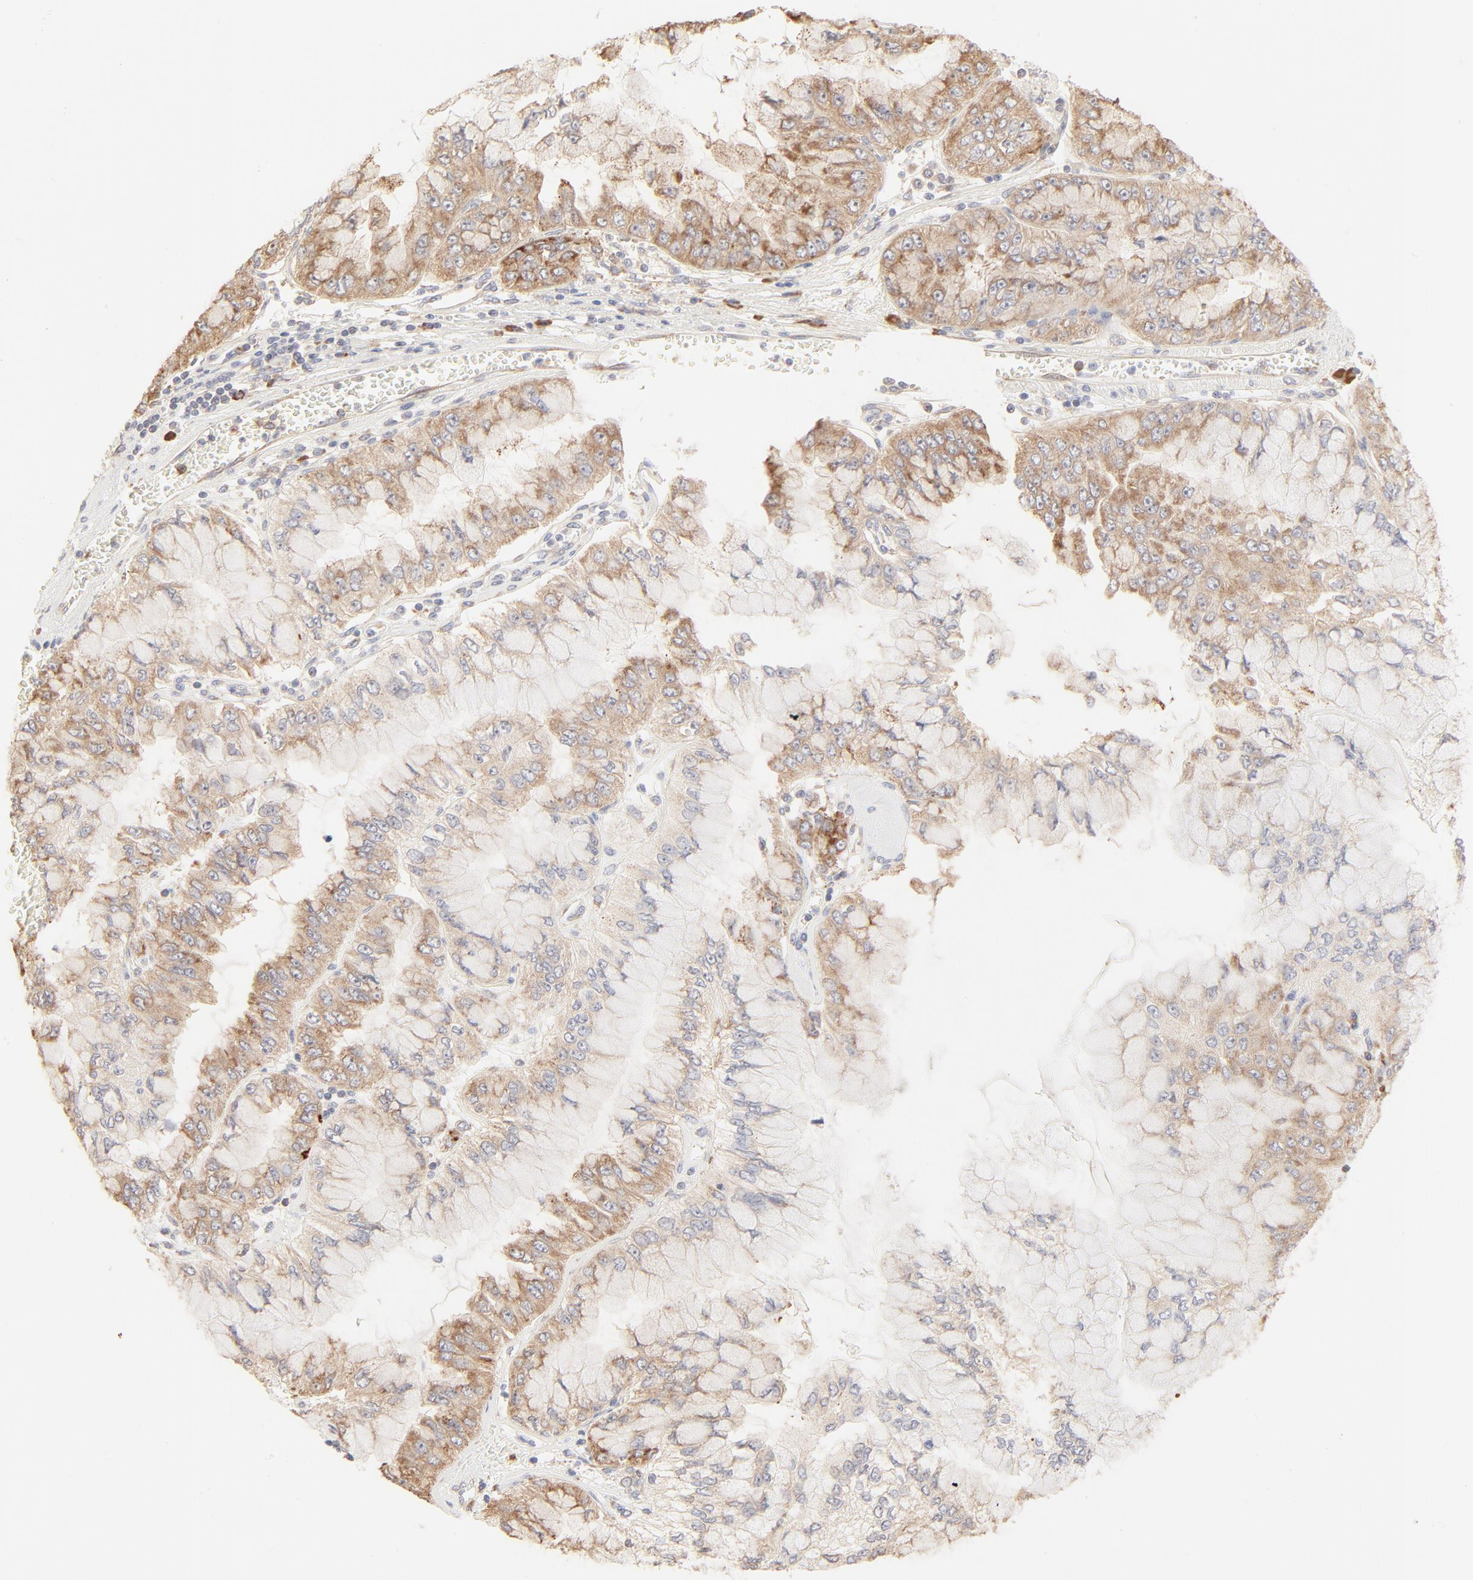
{"staining": {"intensity": "weak", "quantity": ">75%", "location": "cytoplasmic/membranous"}, "tissue": "liver cancer", "cell_type": "Tumor cells", "image_type": "cancer", "snomed": [{"axis": "morphology", "description": "Cholangiocarcinoma"}, {"axis": "topography", "description": "Liver"}], "caption": "Human liver cholangiocarcinoma stained with a brown dye demonstrates weak cytoplasmic/membranous positive expression in approximately >75% of tumor cells.", "gene": "RPS20", "patient": {"sex": "female", "age": 79}}